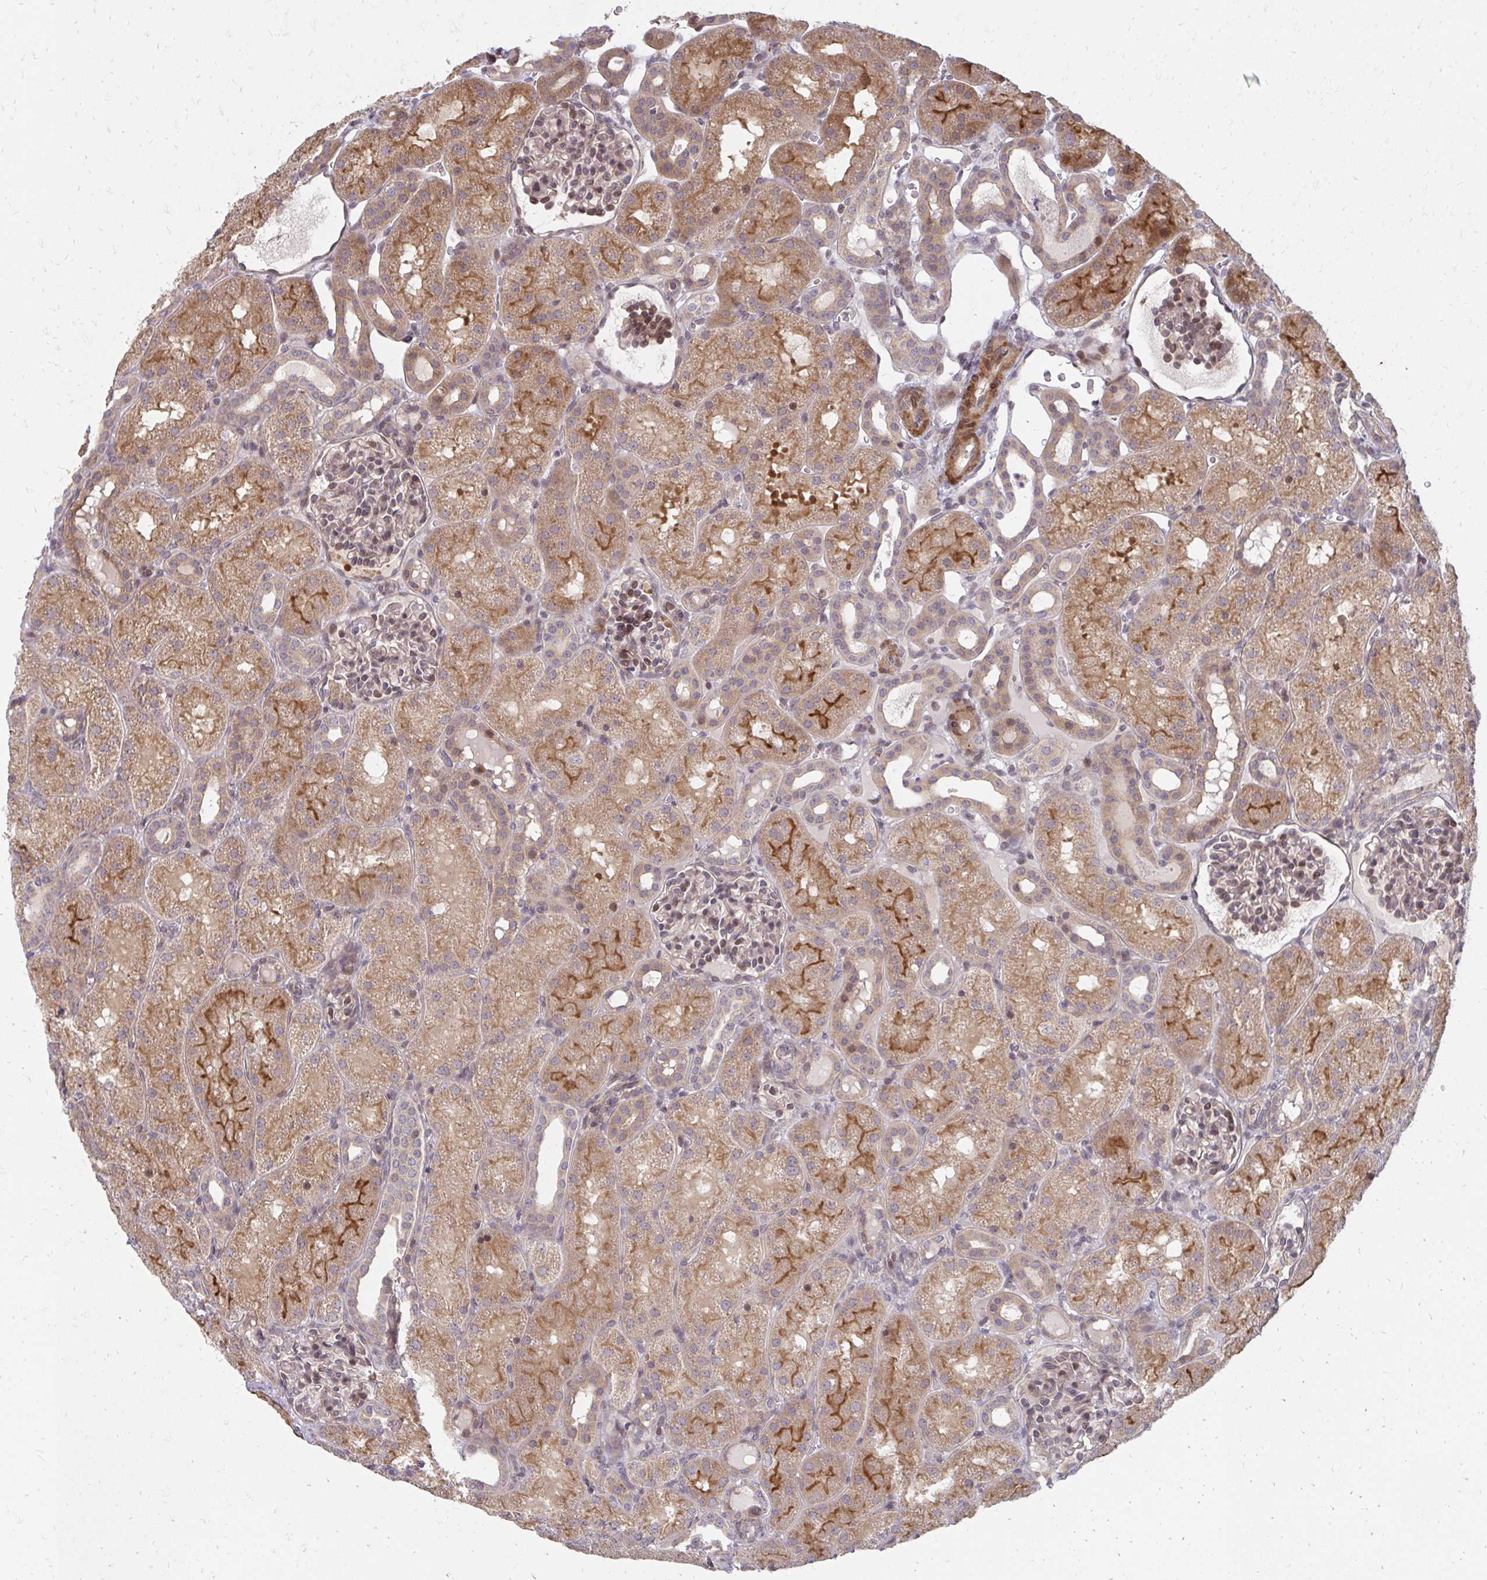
{"staining": {"intensity": "weak", "quantity": "25%-75%", "location": "cytoplasmic/membranous,nuclear"}, "tissue": "kidney", "cell_type": "Cells in glomeruli", "image_type": "normal", "snomed": [{"axis": "morphology", "description": "Normal tissue, NOS"}, {"axis": "topography", "description": "Kidney"}], "caption": "Immunohistochemical staining of unremarkable kidney displays low levels of weak cytoplasmic/membranous,nuclear expression in approximately 25%-75% of cells in glomeruli.", "gene": "ZNF285", "patient": {"sex": "male", "age": 2}}